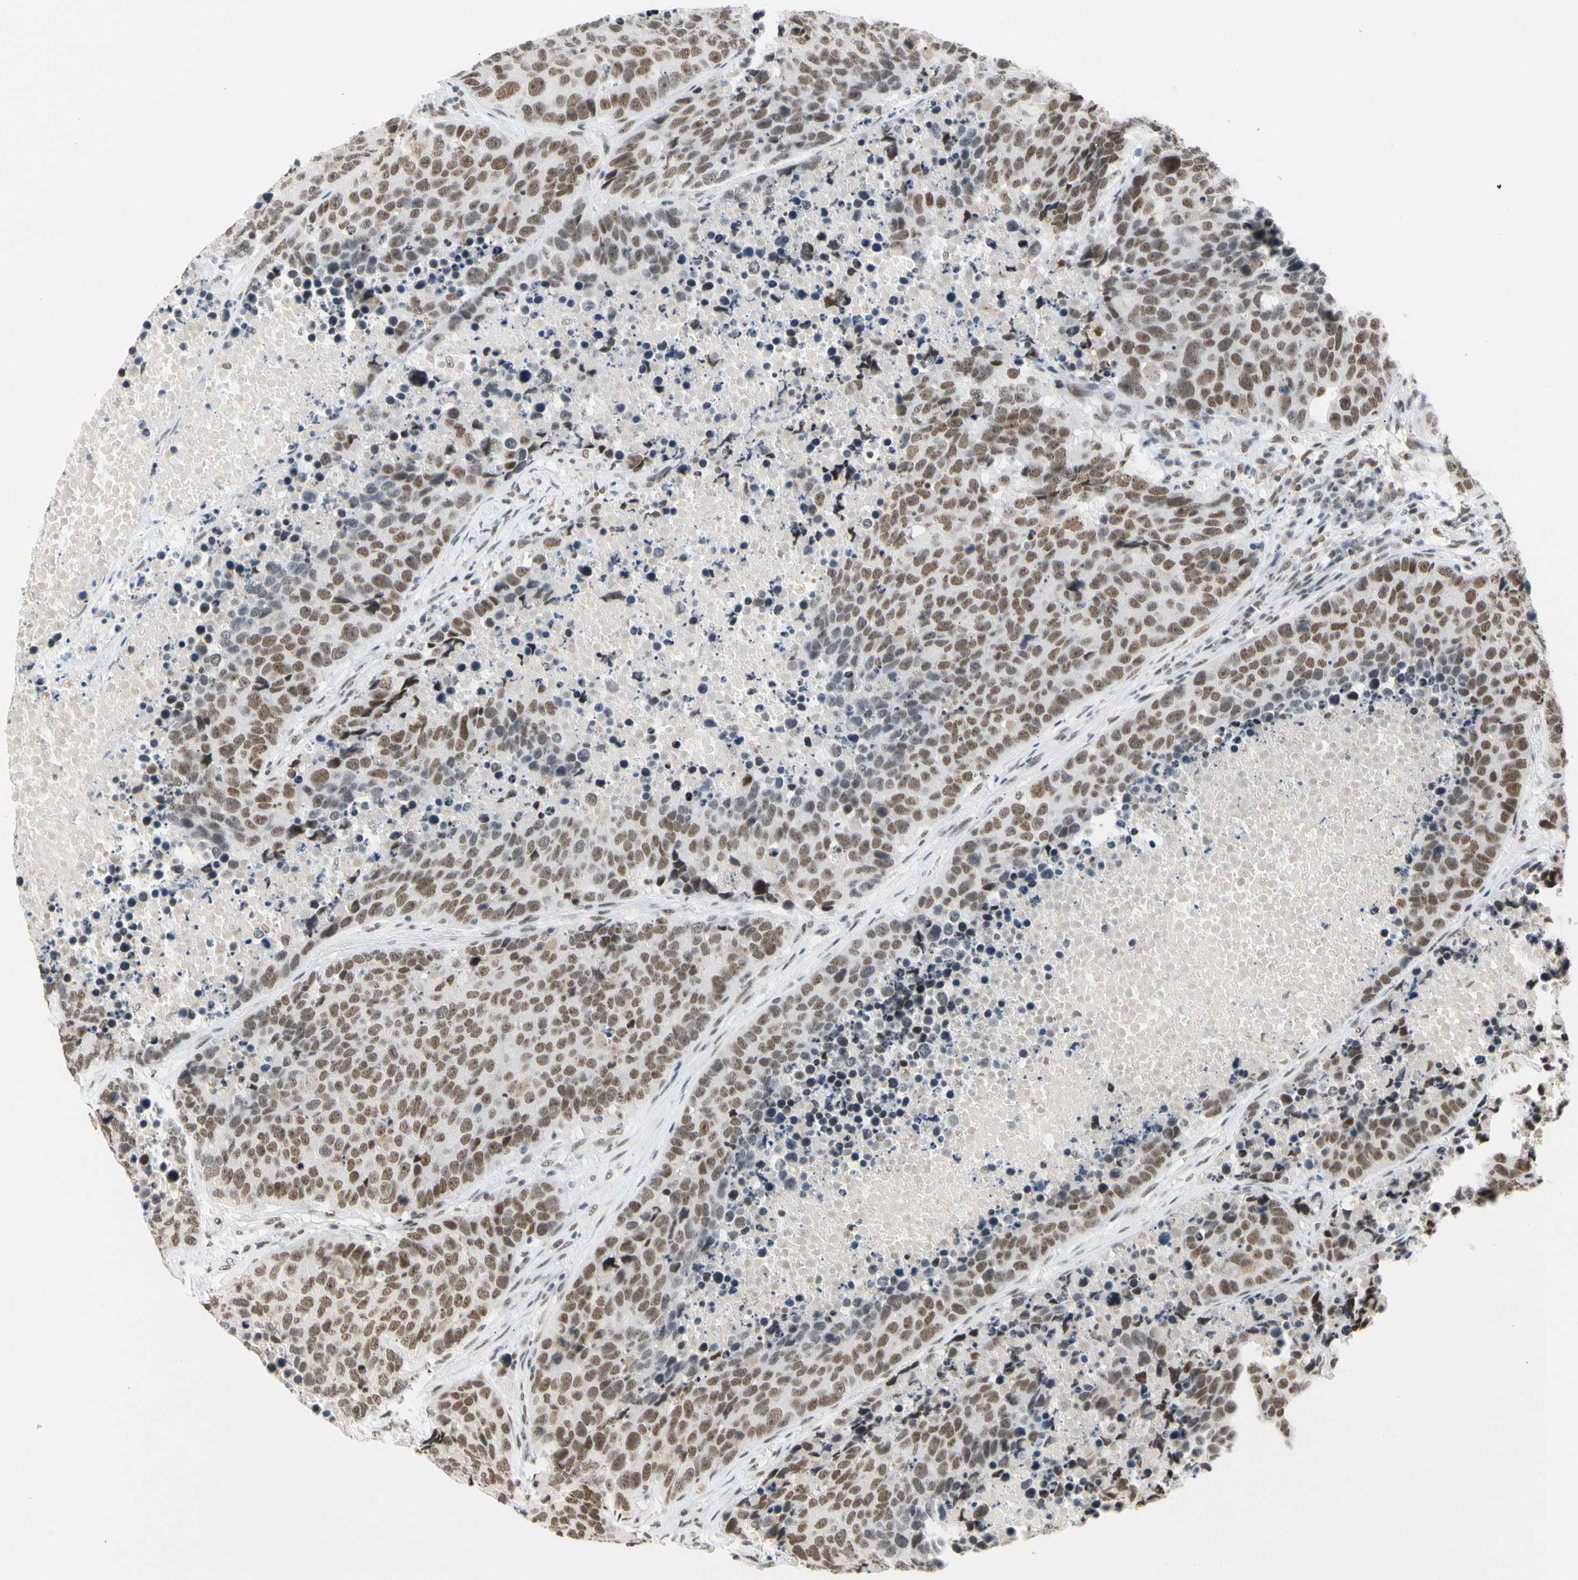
{"staining": {"intensity": "moderate", "quantity": ">75%", "location": "nuclear"}, "tissue": "carcinoid", "cell_type": "Tumor cells", "image_type": "cancer", "snomed": [{"axis": "morphology", "description": "Carcinoid, malignant, NOS"}, {"axis": "topography", "description": "Lung"}], "caption": "Protein staining demonstrates moderate nuclear positivity in approximately >75% of tumor cells in carcinoid (malignant).", "gene": "ZSCAN16", "patient": {"sex": "male", "age": 60}}